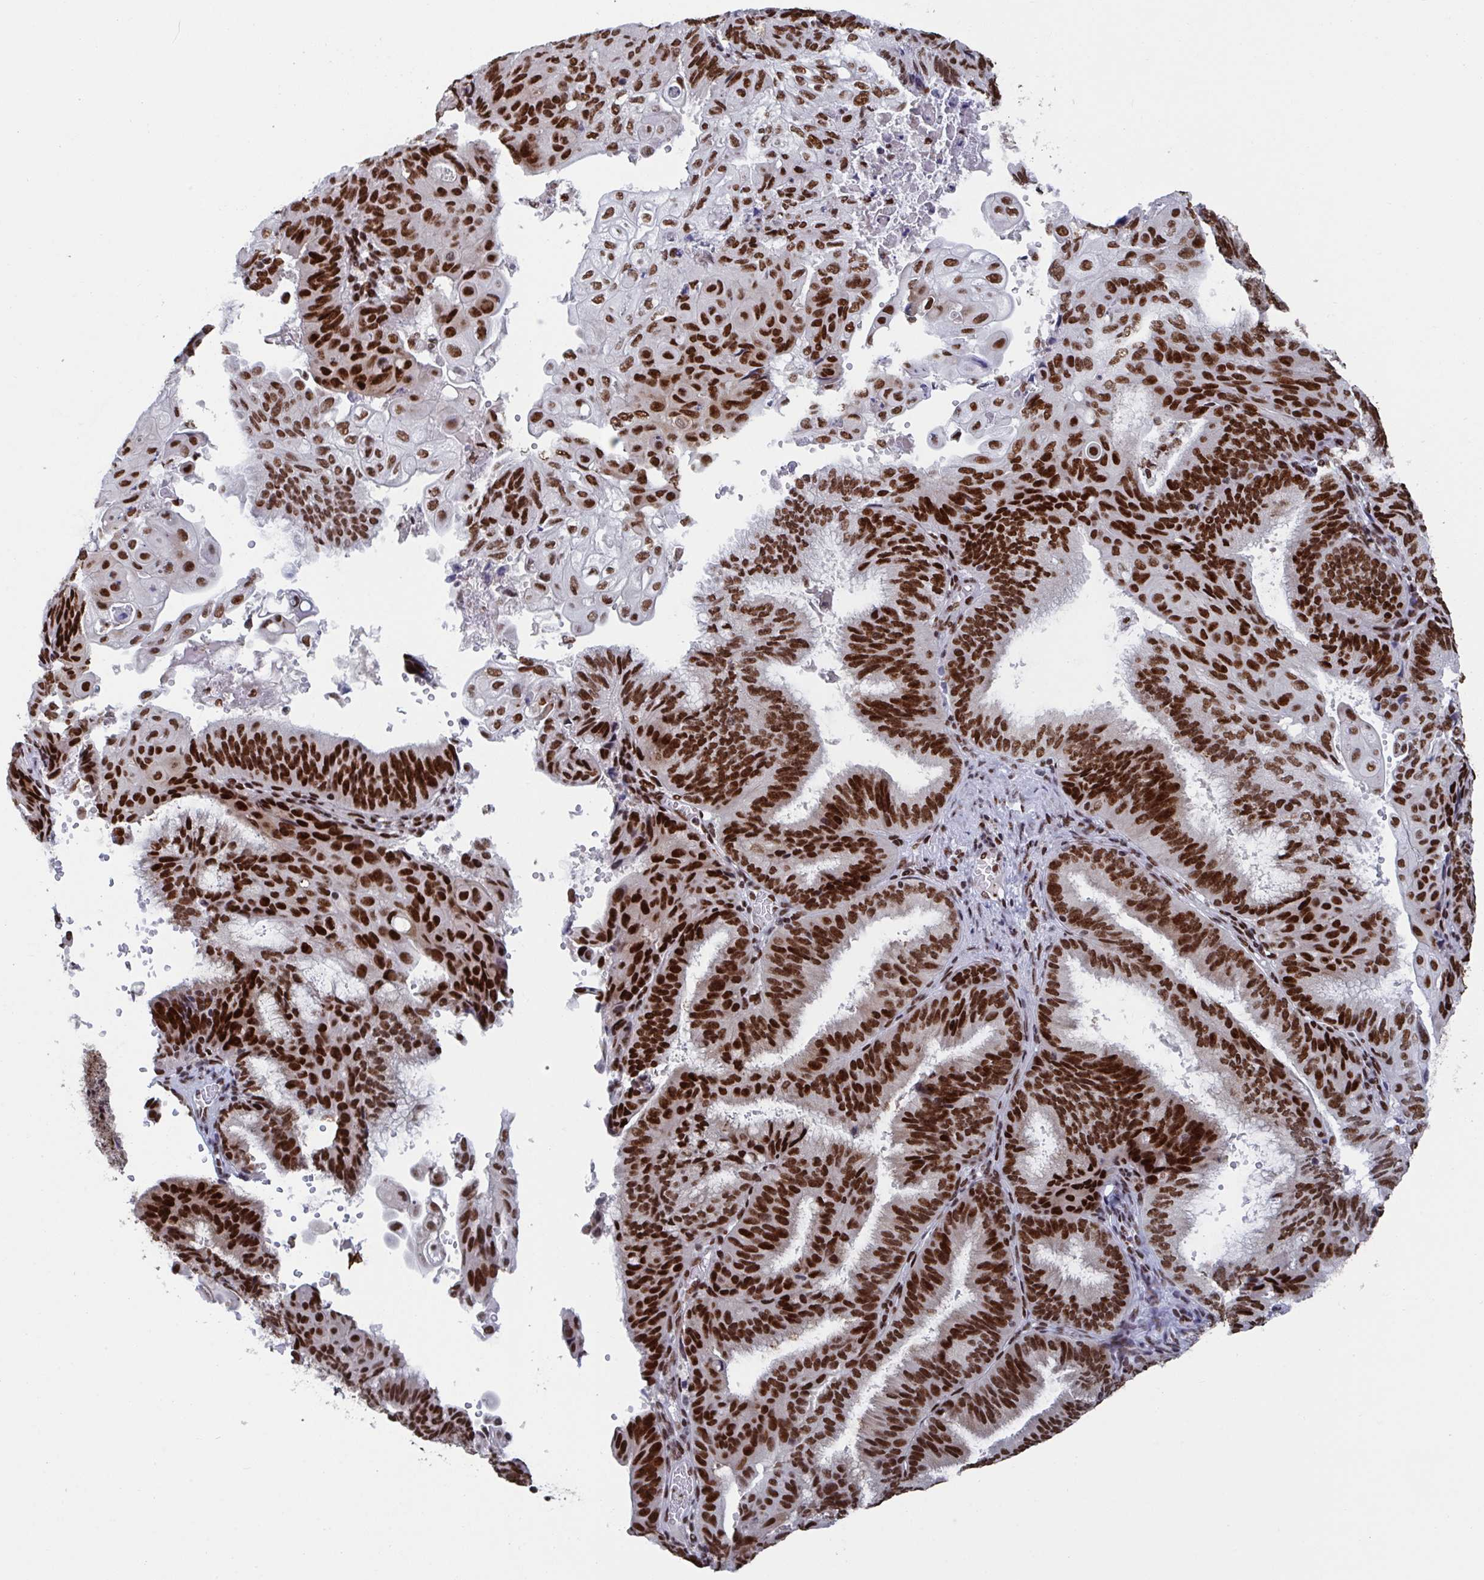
{"staining": {"intensity": "strong", "quantity": ">75%", "location": "nuclear"}, "tissue": "endometrial cancer", "cell_type": "Tumor cells", "image_type": "cancer", "snomed": [{"axis": "morphology", "description": "Adenocarcinoma, NOS"}, {"axis": "topography", "description": "Endometrium"}], "caption": "This is an image of IHC staining of endometrial adenocarcinoma, which shows strong expression in the nuclear of tumor cells.", "gene": "ZNF607", "patient": {"sex": "female", "age": 49}}